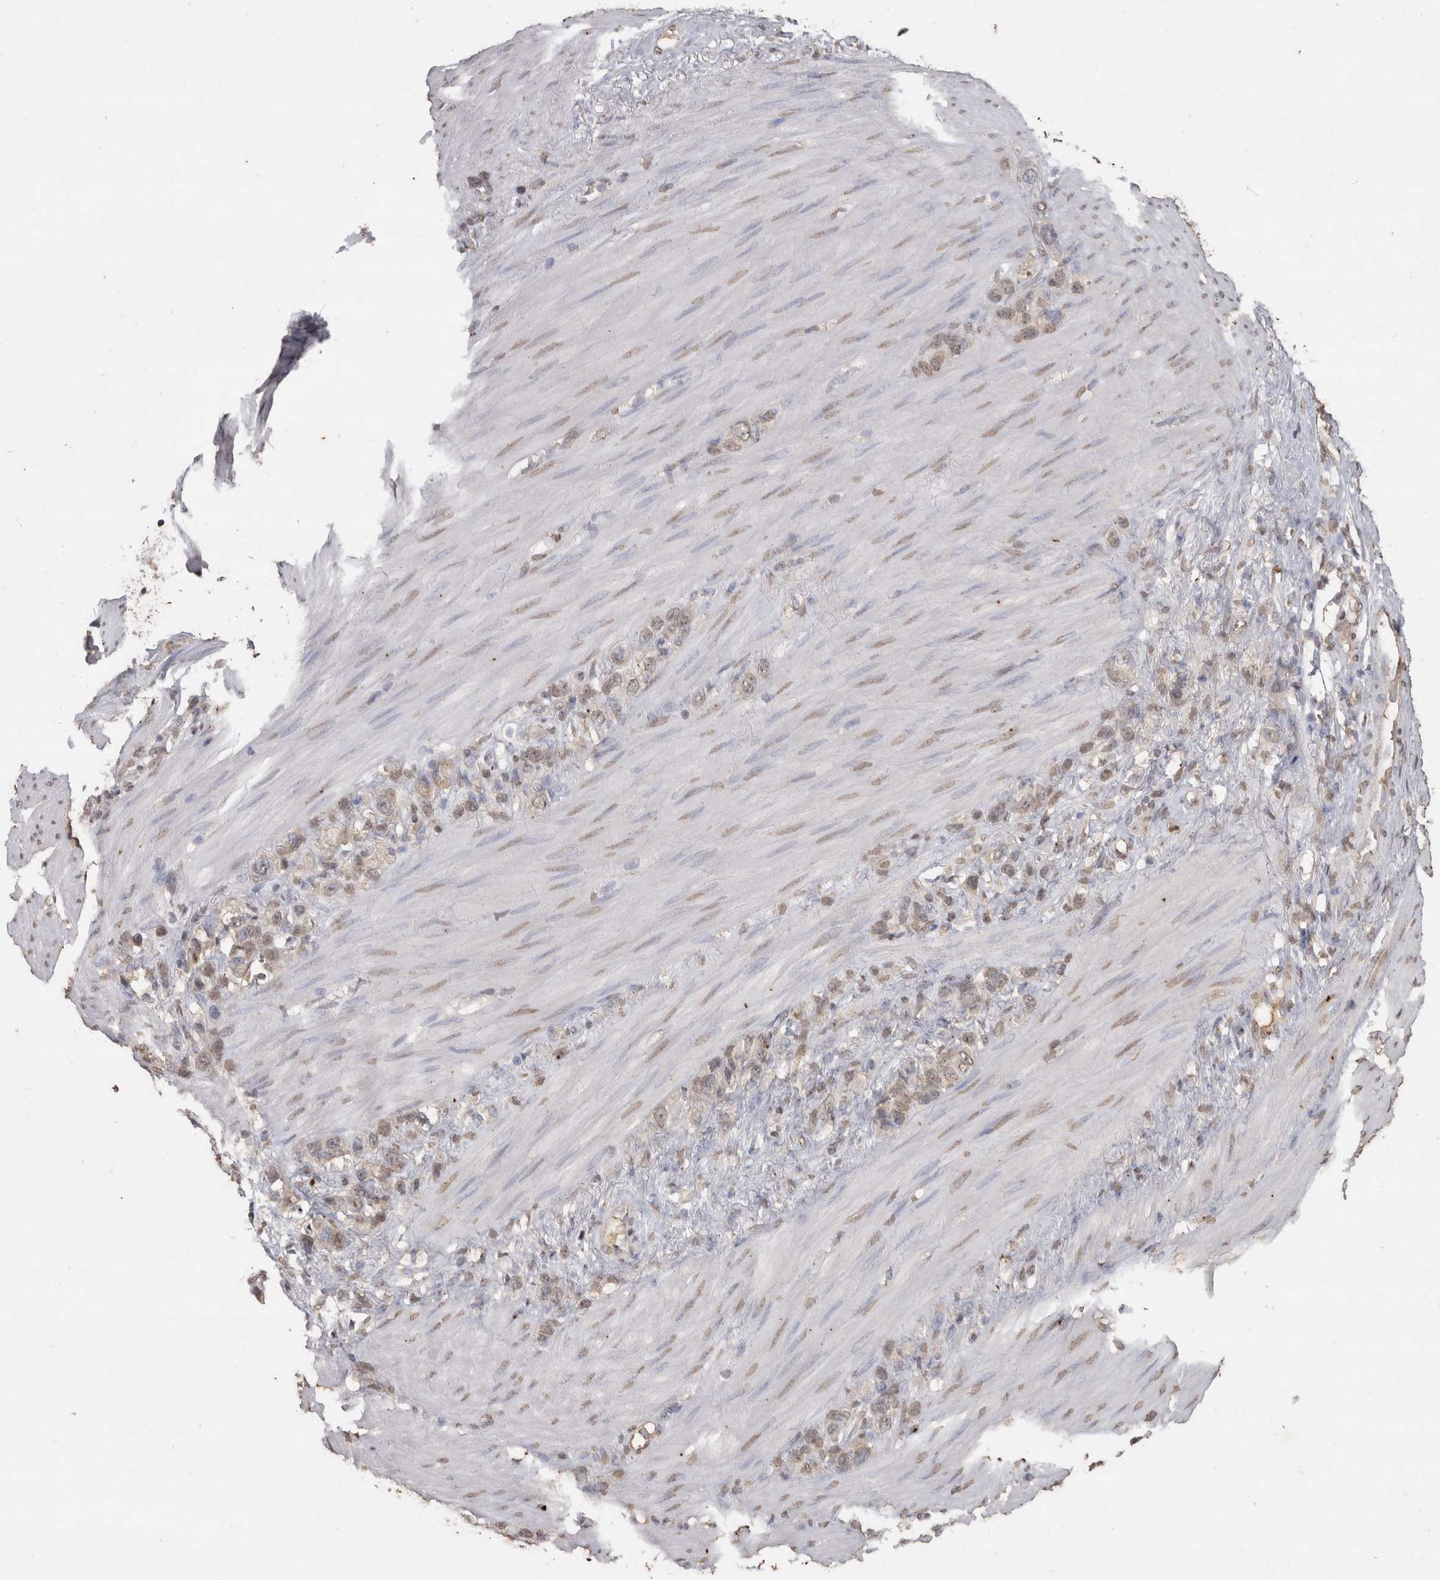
{"staining": {"intensity": "weak", "quantity": "25%-75%", "location": "nuclear"}, "tissue": "stomach cancer", "cell_type": "Tumor cells", "image_type": "cancer", "snomed": [{"axis": "morphology", "description": "Adenocarcinoma, NOS"}, {"axis": "morphology", "description": "Adenocarcinoma, High grade"}, {"axis": "topography", "description": "Stomach, upper"}, {"axis": "topography", "description": "Stomach, lower"}], "caption": "Adenocarcinoma (high-grade) (stomach) was stained to show a protein in brown. There is low levels of weak nuclear positivity in approximately 25%-75% of tumor cells. The staining is performed using DAB brown chromogen to label protein expression. The nuclei are counter-stained blue using hematoxylin.", "gene": "CRELD2", "patient": {"sex": "female", "age": 65}}